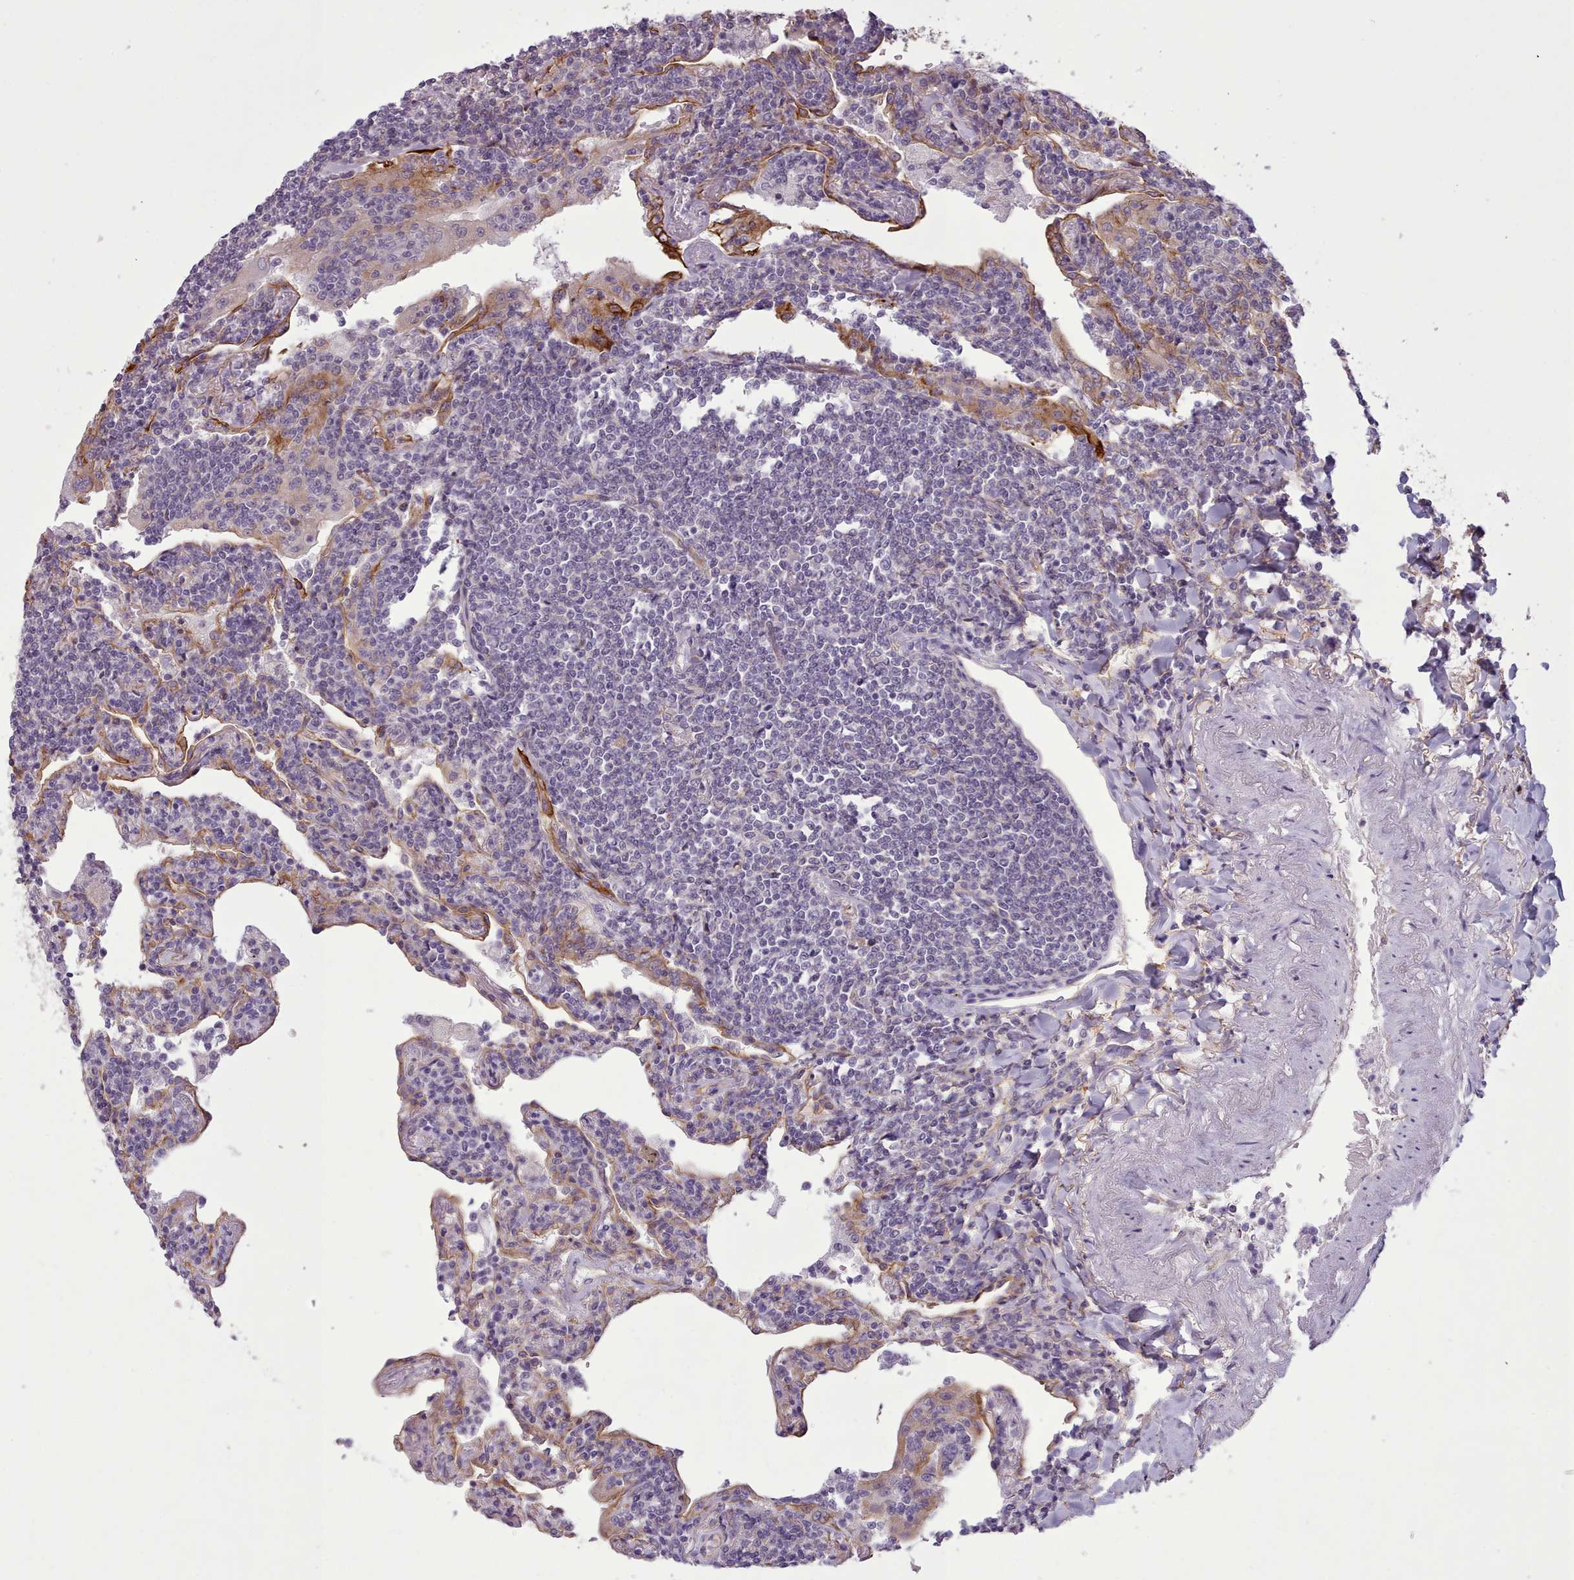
{"staining": {"intensity": "negative", "quantity": "none", "location": "none"}, "tissue": "lymphoma", "cell_type": "Tumor cells", "image_type": "cancer", "snomed": [{"axis": "morphology", "description": "Malignant lymphoma, non-Hodgkin's type, Low grade"}, {"axis": "topography", "description": "Lung"}], "caption": "Immunohistochemistry (IHC) photomicrograph of human lymphoma stained for a protein (brown), which shows no staining in tumor cells.", "gene": "PLD4", "patient": {"sex": "female", "age": 71}}